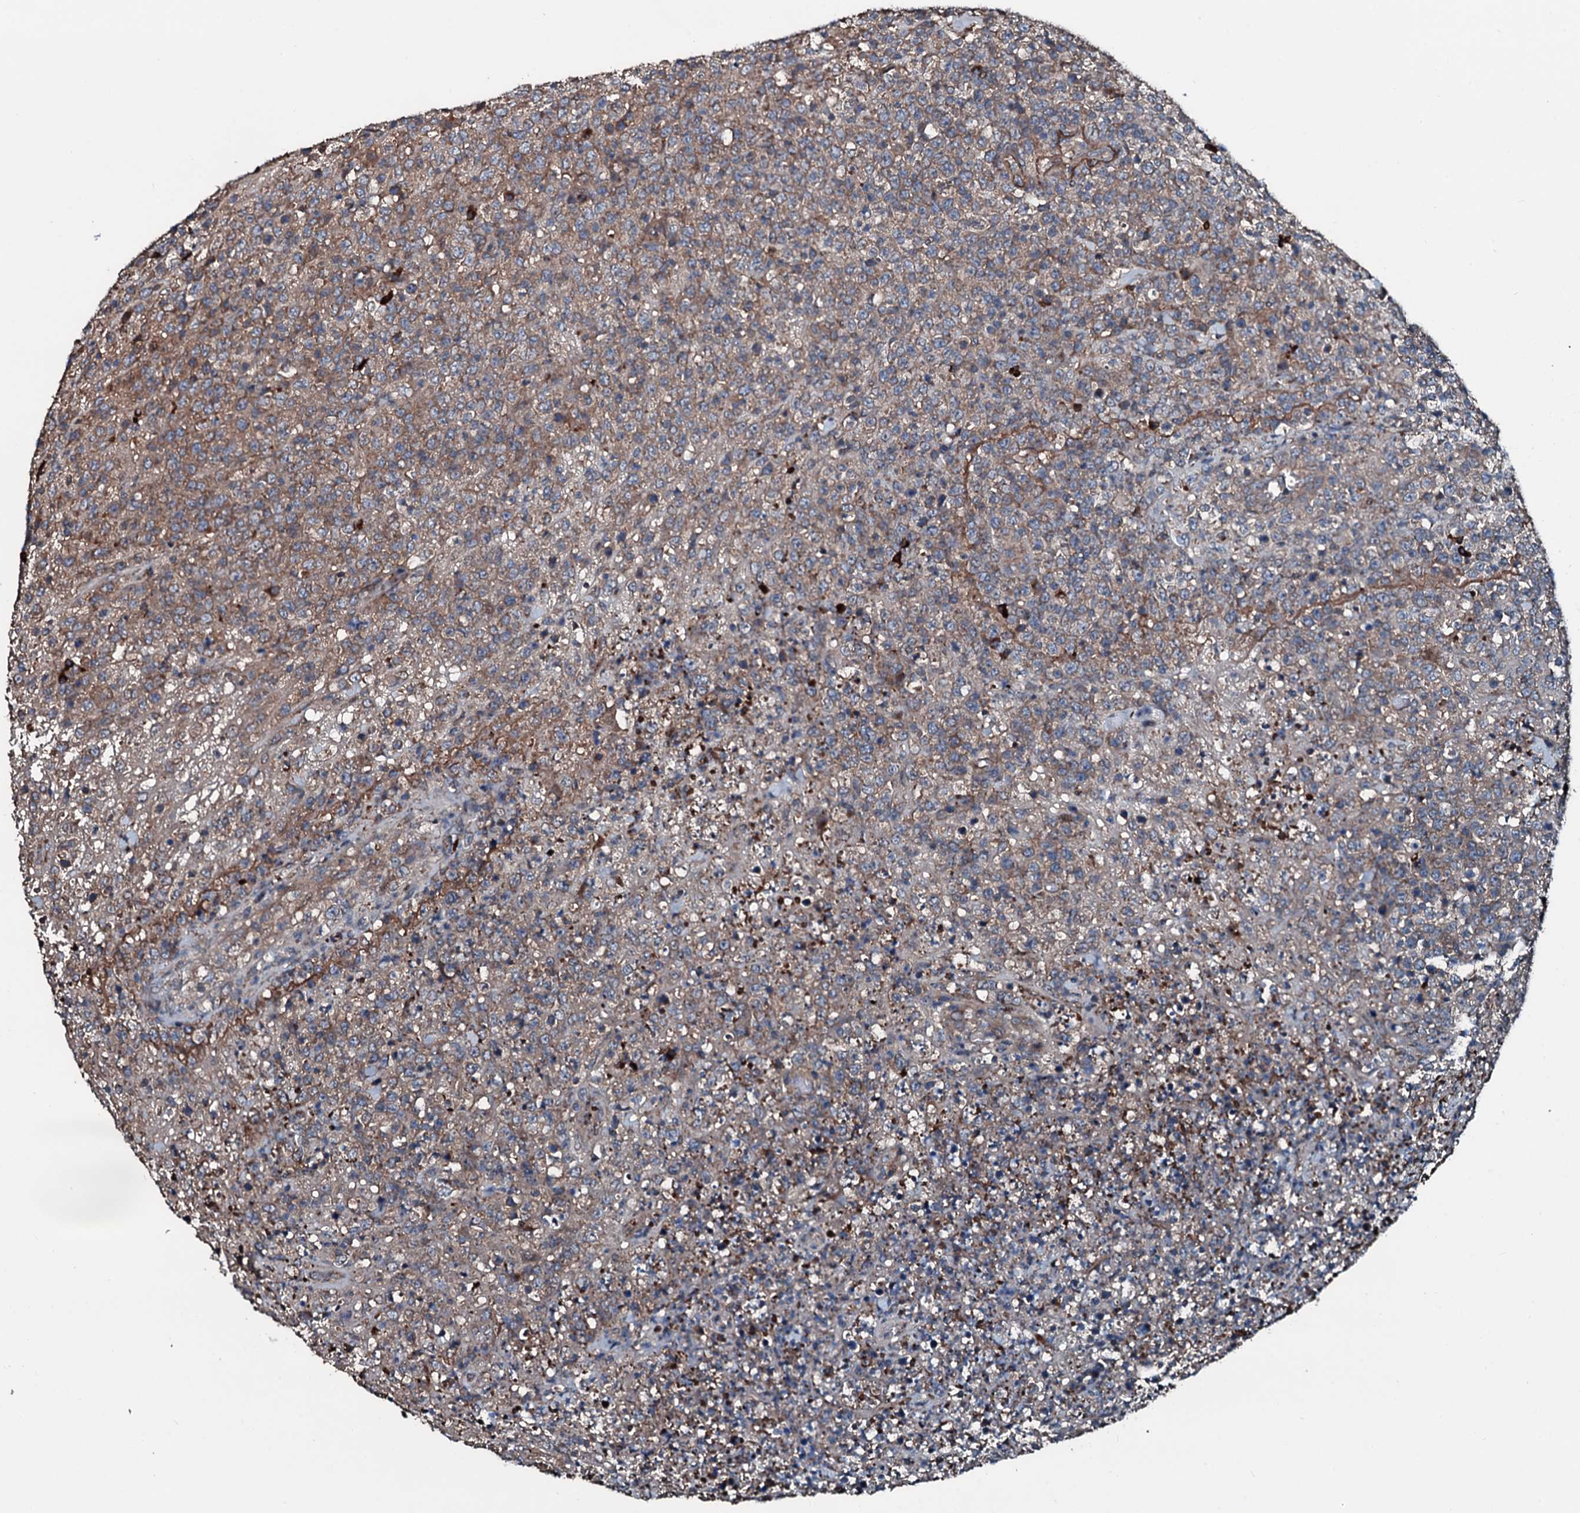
{"staining": {"intensity": "moderate", "quantity": ">75%", "location": "cytoplasmic/membranous"}, "tissue": "lymphoma", "cell_type": "Tumor cells", "image_type": "cancer", "snomed": [{"axis": "morphology", "description": "Malignant lymphoma, non-Hodgkin's type, High grade"}, {"axis": "topography", "description": "Colon"}], "caption": "Protein analysis of lymphoma tissue demonstrates moderate cytoplasmic/membranous expression in approximately >75% of tumor cells. (DAB (3,3'-diaminobenzidine) IHC with brightfield microscopy, high magnification).", "gene": "AARS1", "patient": {"sex": "female", "age": 53}}